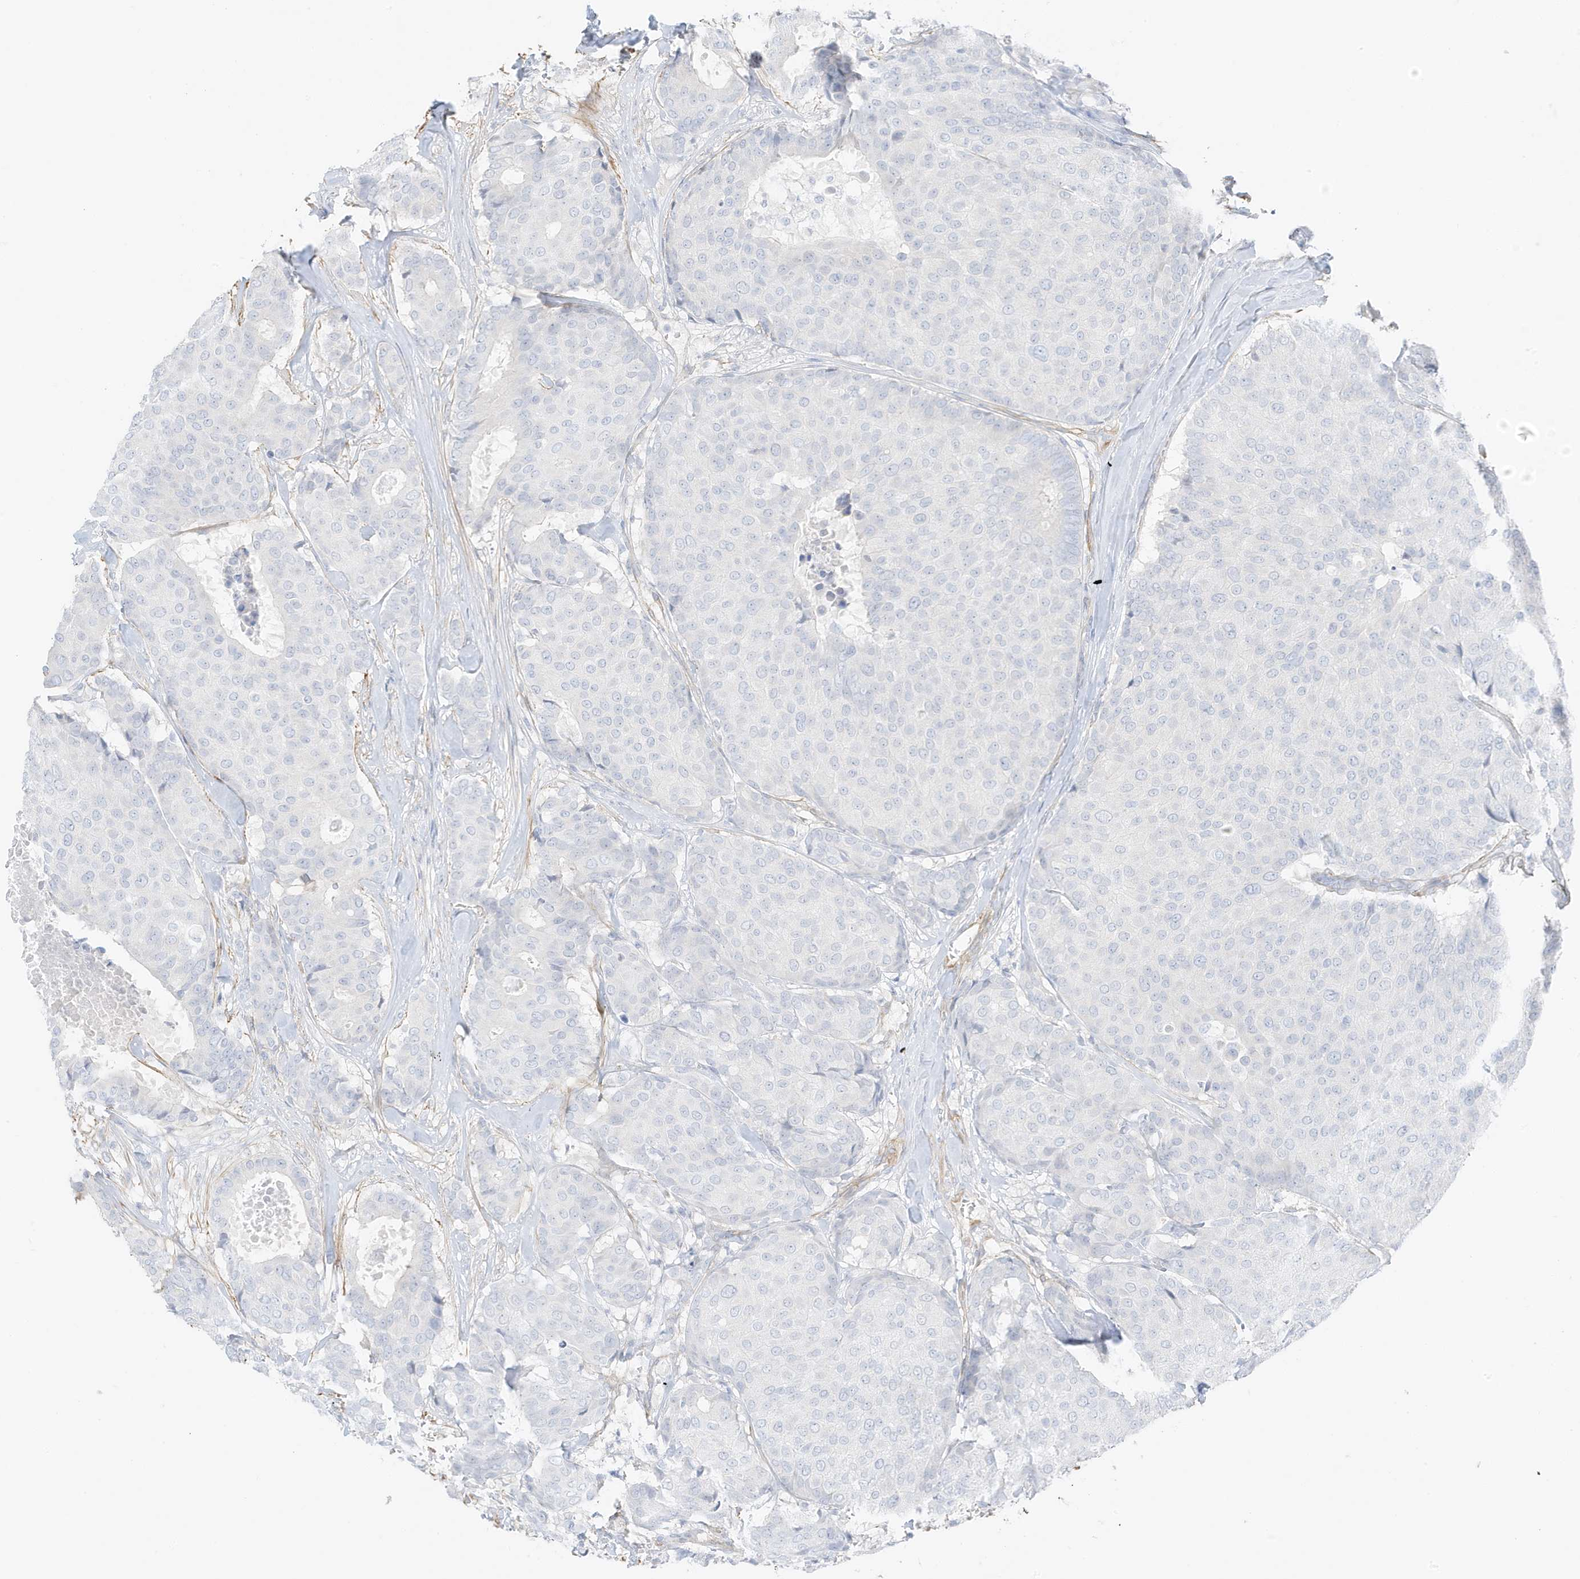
{"staining": {"intensity": "negative", "quantity": "none", "location": "none"}, "tissue": "breast cancer", "cell_type": "Tumor cells", "image_type": "cancer", "snomed": [{"axis": "morphology", "description": "Duct carcinoma"}, {"axis": "topography", "description": "Breast"}], "caption": "Invasive ductal carcinoma (breast) was stained to show a protein in brown. There is no significant positivity in tumor cells.", "gene": "SLC22A13", "patient": {"sex": "female", "age": 75}}